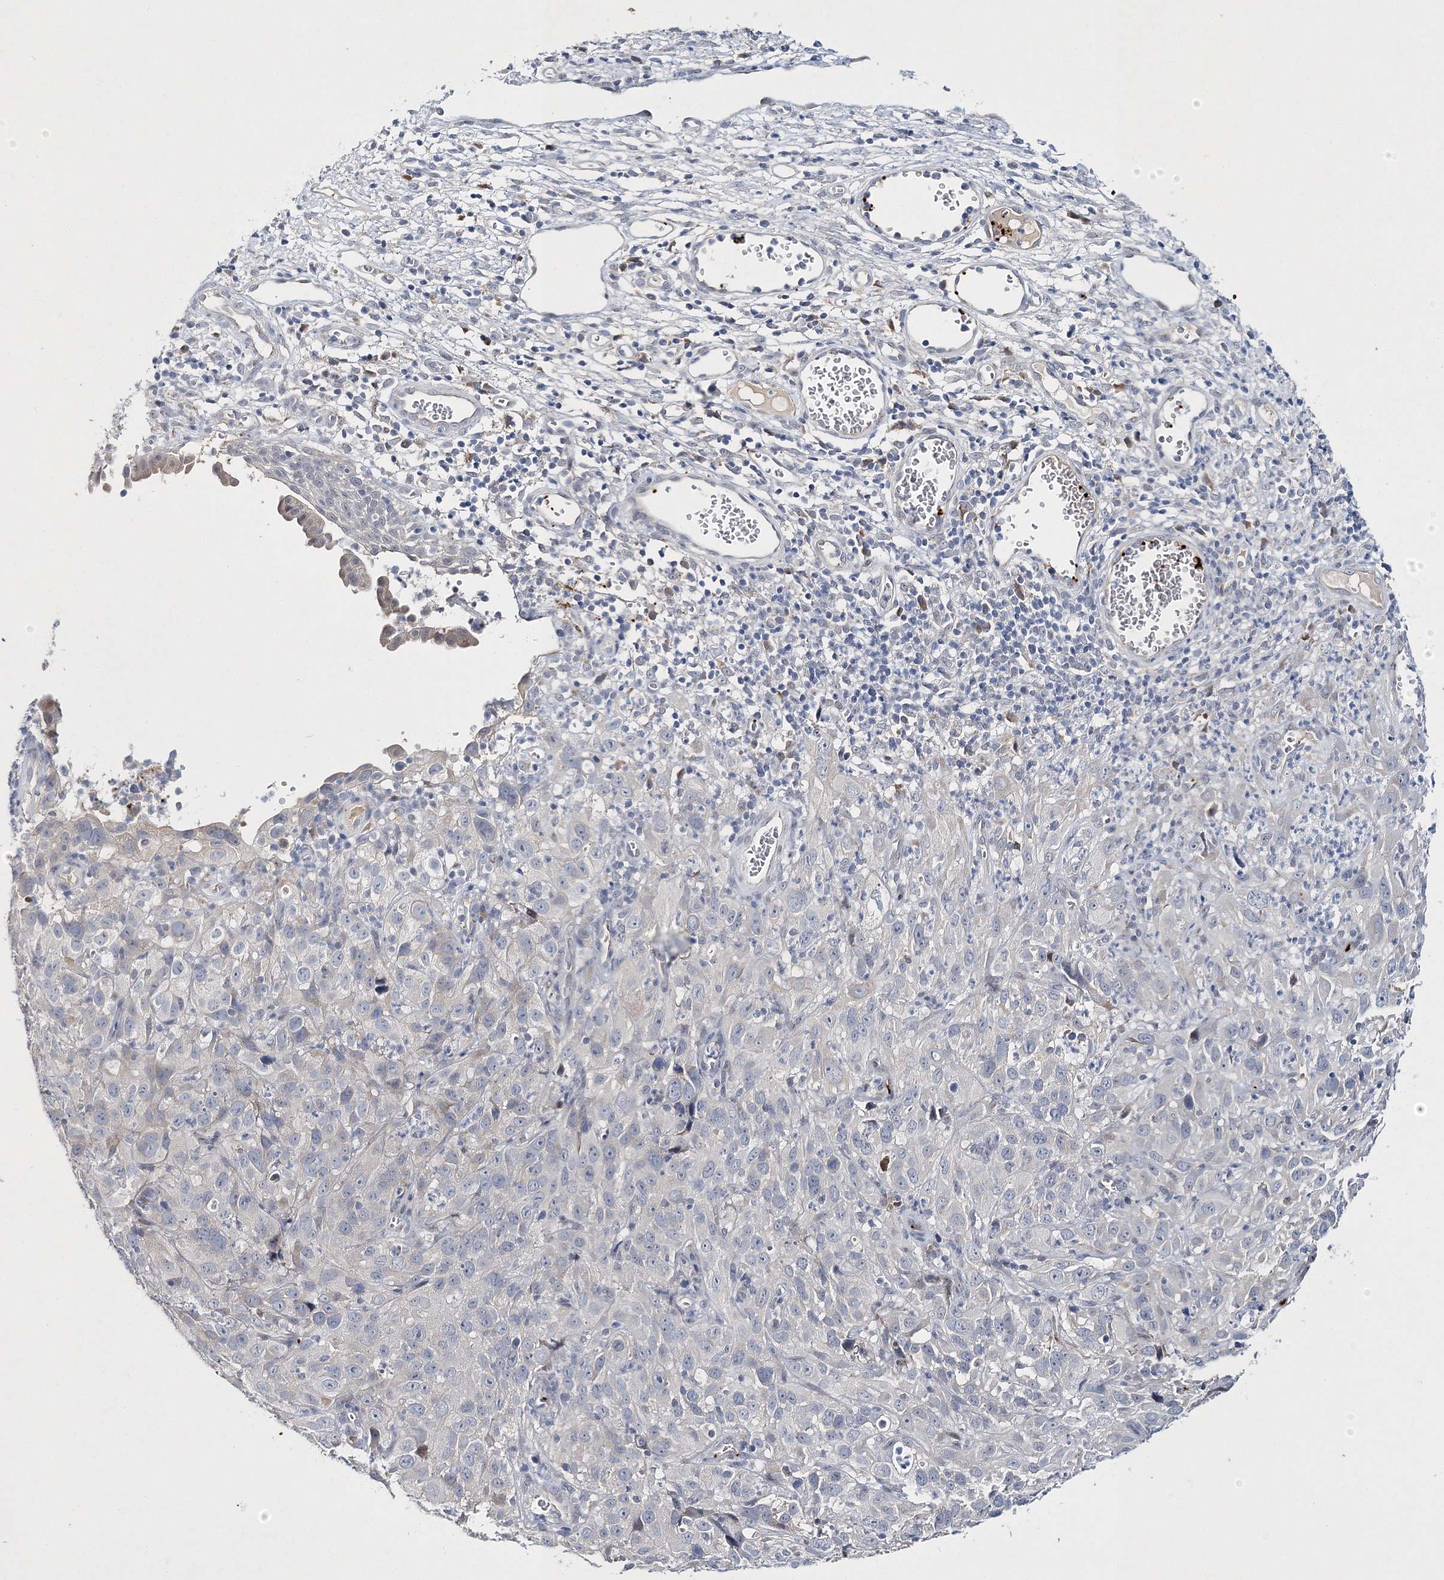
{"staining": {"intensity": "negative", "quantity": "none", "location": "none"}, "tissue": "cervical cancer", "cell_type": "Tumor cells", "image_type": "cancer", "snomed": [{"axis": "morphology", "description": "Squamous cell carcinoma, NOS"}, {"axis": "topography", "description": "Cervix"}], "caption": "High magnification brightfield microscopy of cervical cancer (squamous cell carcinoma) stained with DAB (brown) and counterstained with hematoxylin (blue): tumor cells show no significant expression.", "gene": "MYOZ2", "patient": {"sex": "female", "age": 32}}